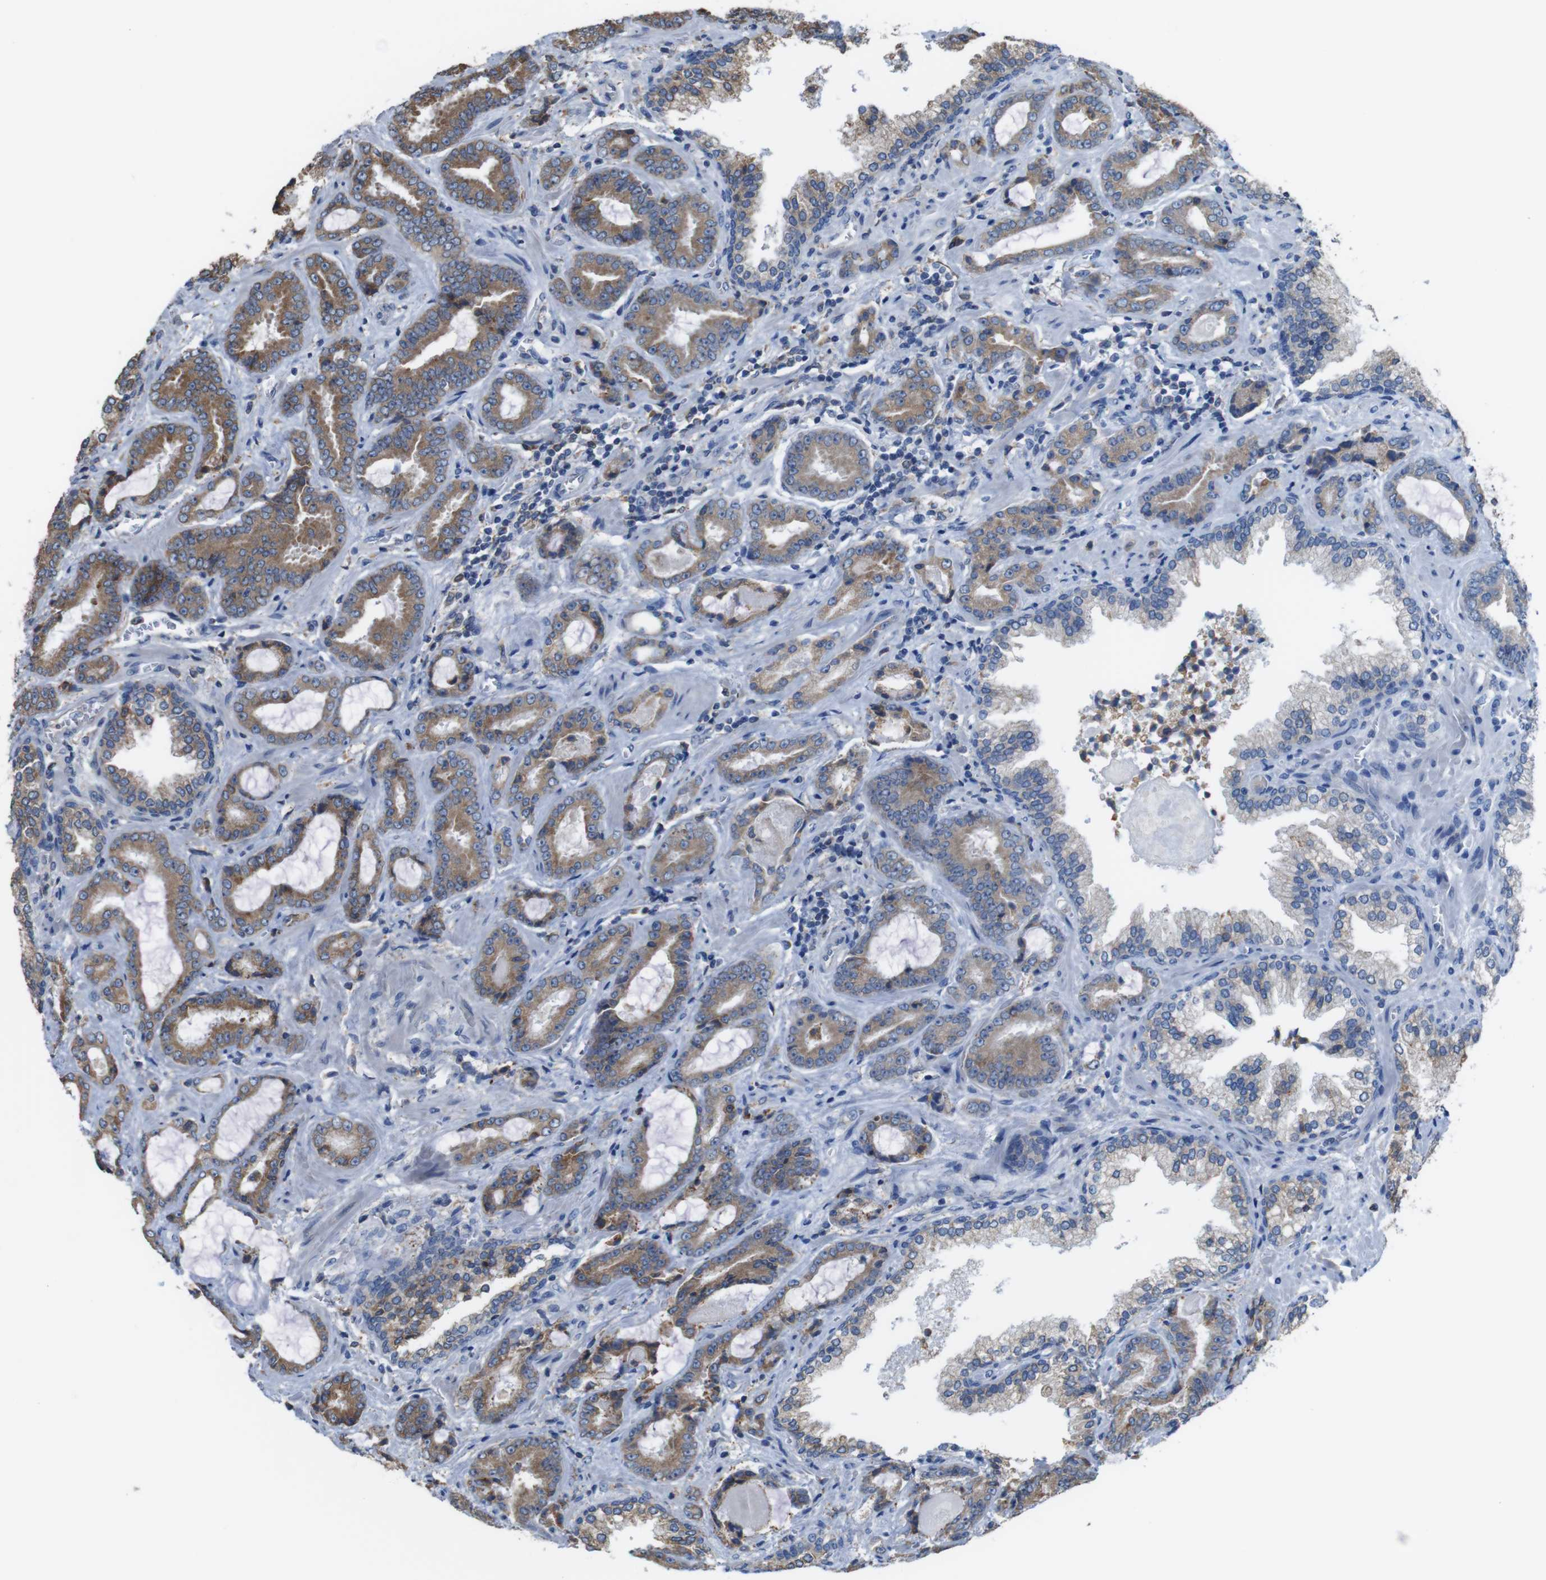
{"staining": {"intensity": "moderate", "quantity": ">75%", "location": "cytoplasmic/membranous"}, "tissue": "prostate cancer", "cell_type": "Tumor cells", "image_type": "cancer", "snomed": [{"axis": "morphology", "description": "Adenocarcinoma, Low grade"}, {"axis": "topography", "description": "Prostate"}], "caption": "A medium amount of moderate cytoplasmic/membranous staining is present in about >75% of tumor cells in adenocarcinoma (low-grade) (prostate) tissue.", "gene": "UGGT1", "patient": {"sex": "male", "age": 60}}